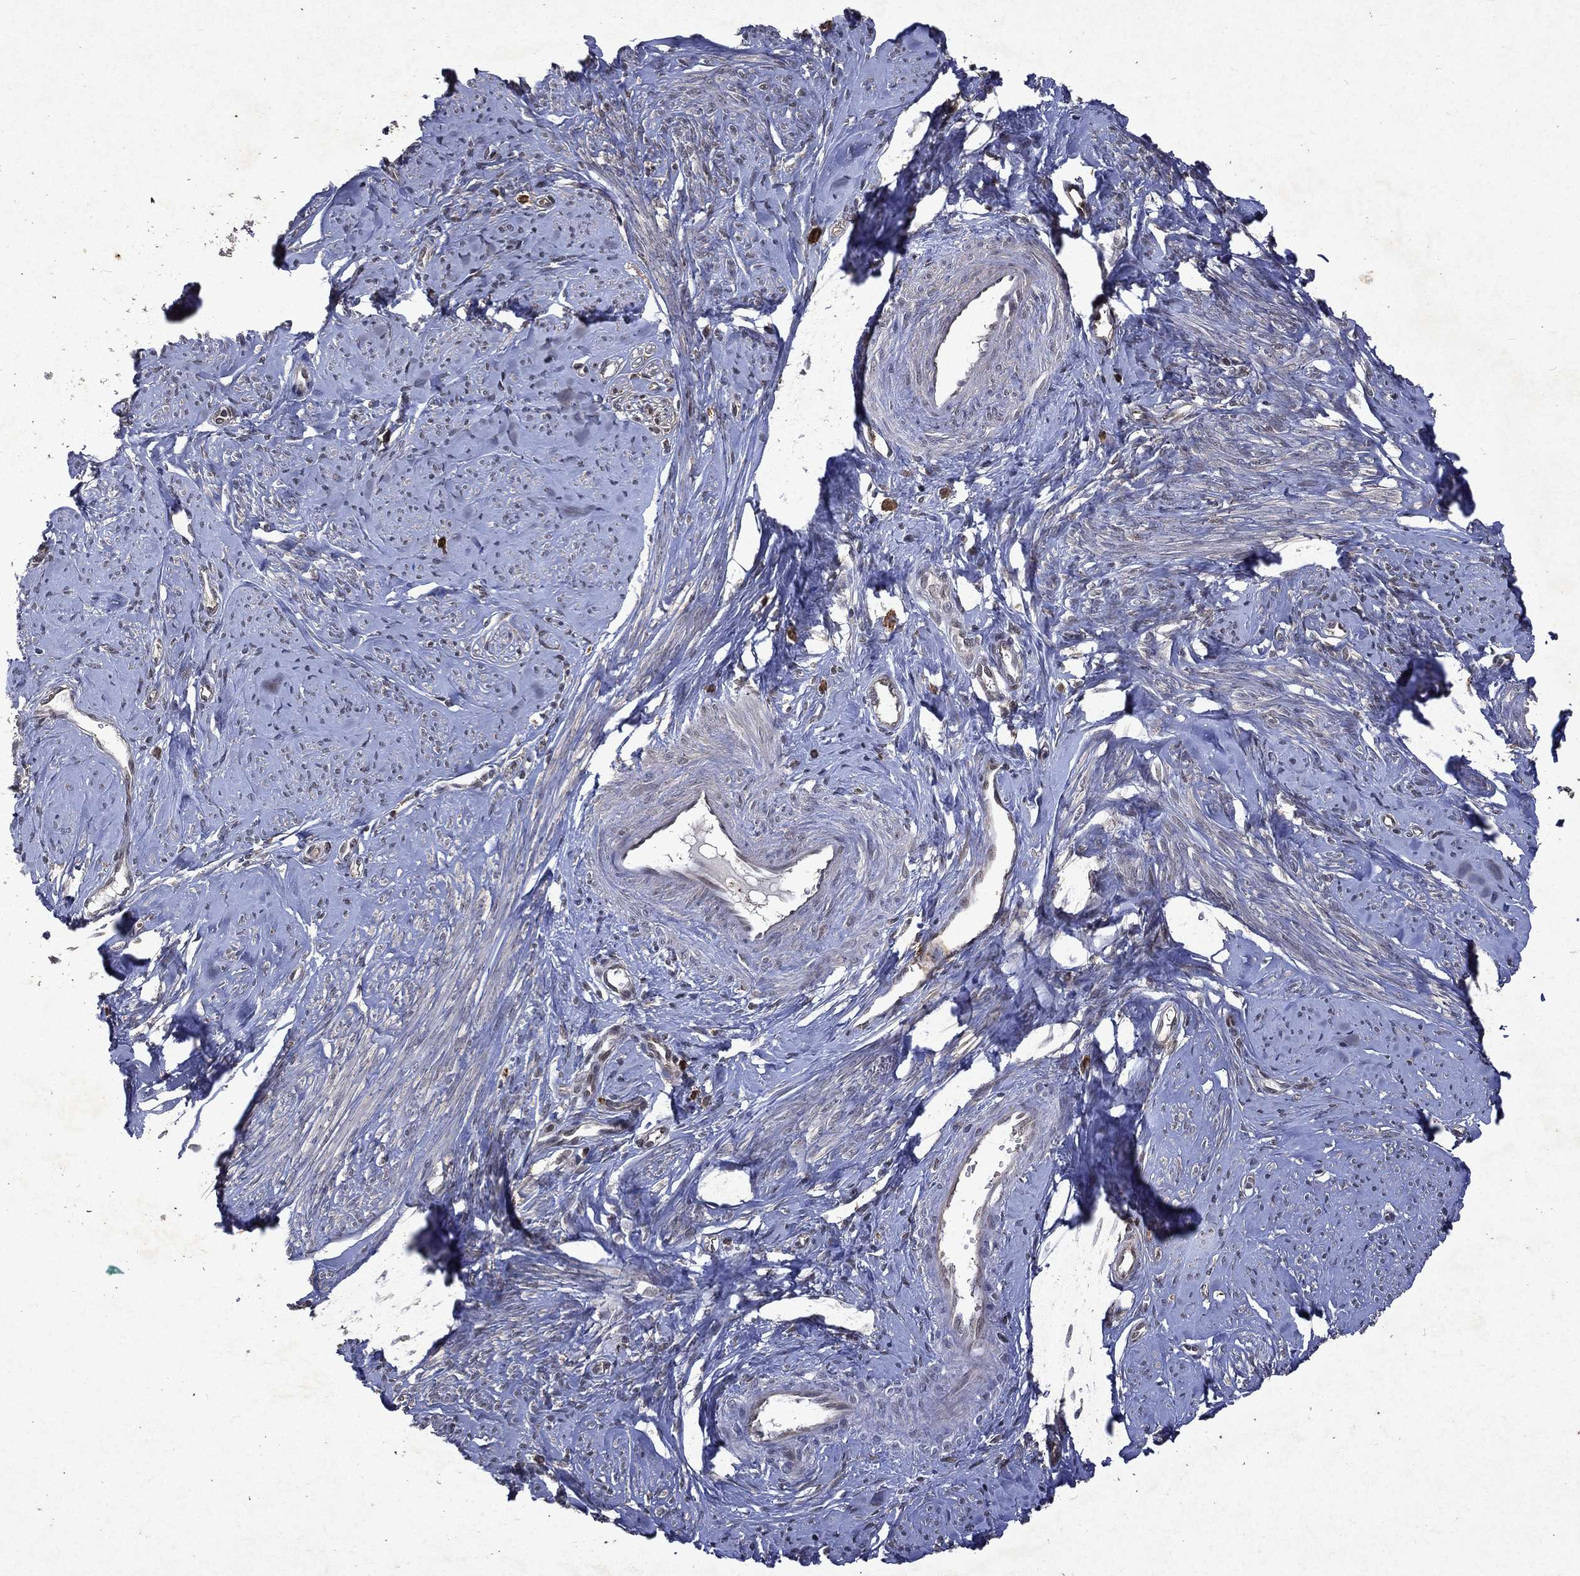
{"staining": {"intensity": "weak", "quantity": "<25%", "location": "cytoplasmic/membranous"}, "tissue": "smooth muscle", "cell_type": "Smooth muscle cells", "image_type": "normal", "snomed": [{"axis": "morphology", "description": "Normal tissue, NOS"}, {"axis": "topography", "description": "Smooth muscle"}], "caption": "High magnification brightfield microscopy of unremarkable smooth muscle stained with DAB (3,3'-diaminobenzidine) (brown) and counterstained with hematoxylin (blue): smooth muscle cells show no significant positivity. (DAB (3,3'-diaminobenzidine) IHC with hematoxylin counter stain).", "gene": "MTAP", "patient": {"sex": "female", "age": 48}}